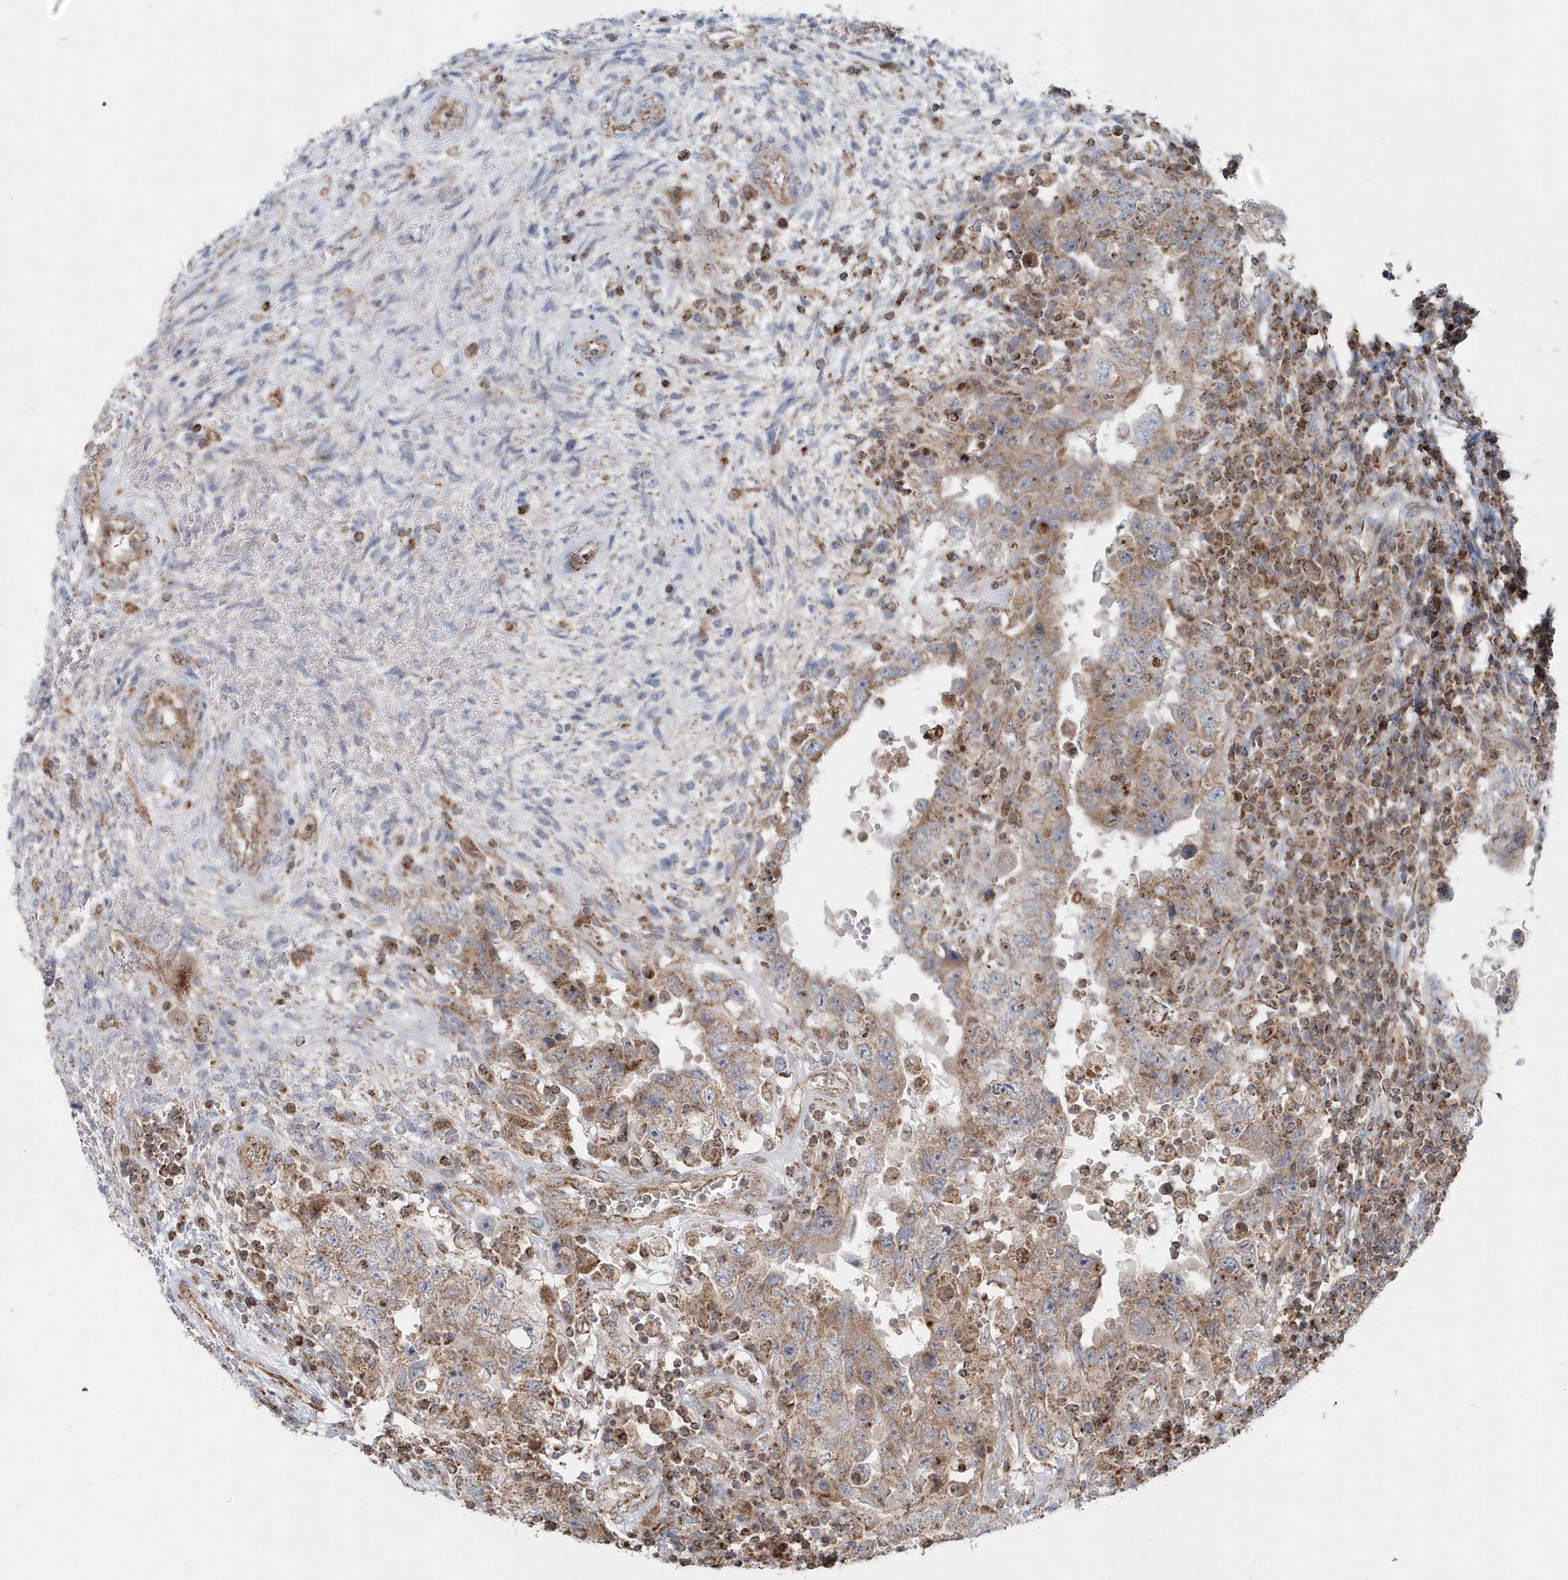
{"staining": {"intensity": "moderate", "quantity": ">75%", "location": "cytoplasmic/membranous"}, "tissue": "testis cancer", "cell_type": "Tumor cells", "image_type": "cancer", "snomed": [{"axis": "morphology", "description": "Carcinoma, Embryonal, NOS"}, {"axis": "topography", "description": "Testis"}], "caption": "Protein analysis of testis cancer tissue reveals moderate cytoplasmic/membranous positivity in approximately >75% of tumor cells.", "gene": "PPP1R7", "patient": {"sex": "male", "age": 26}}